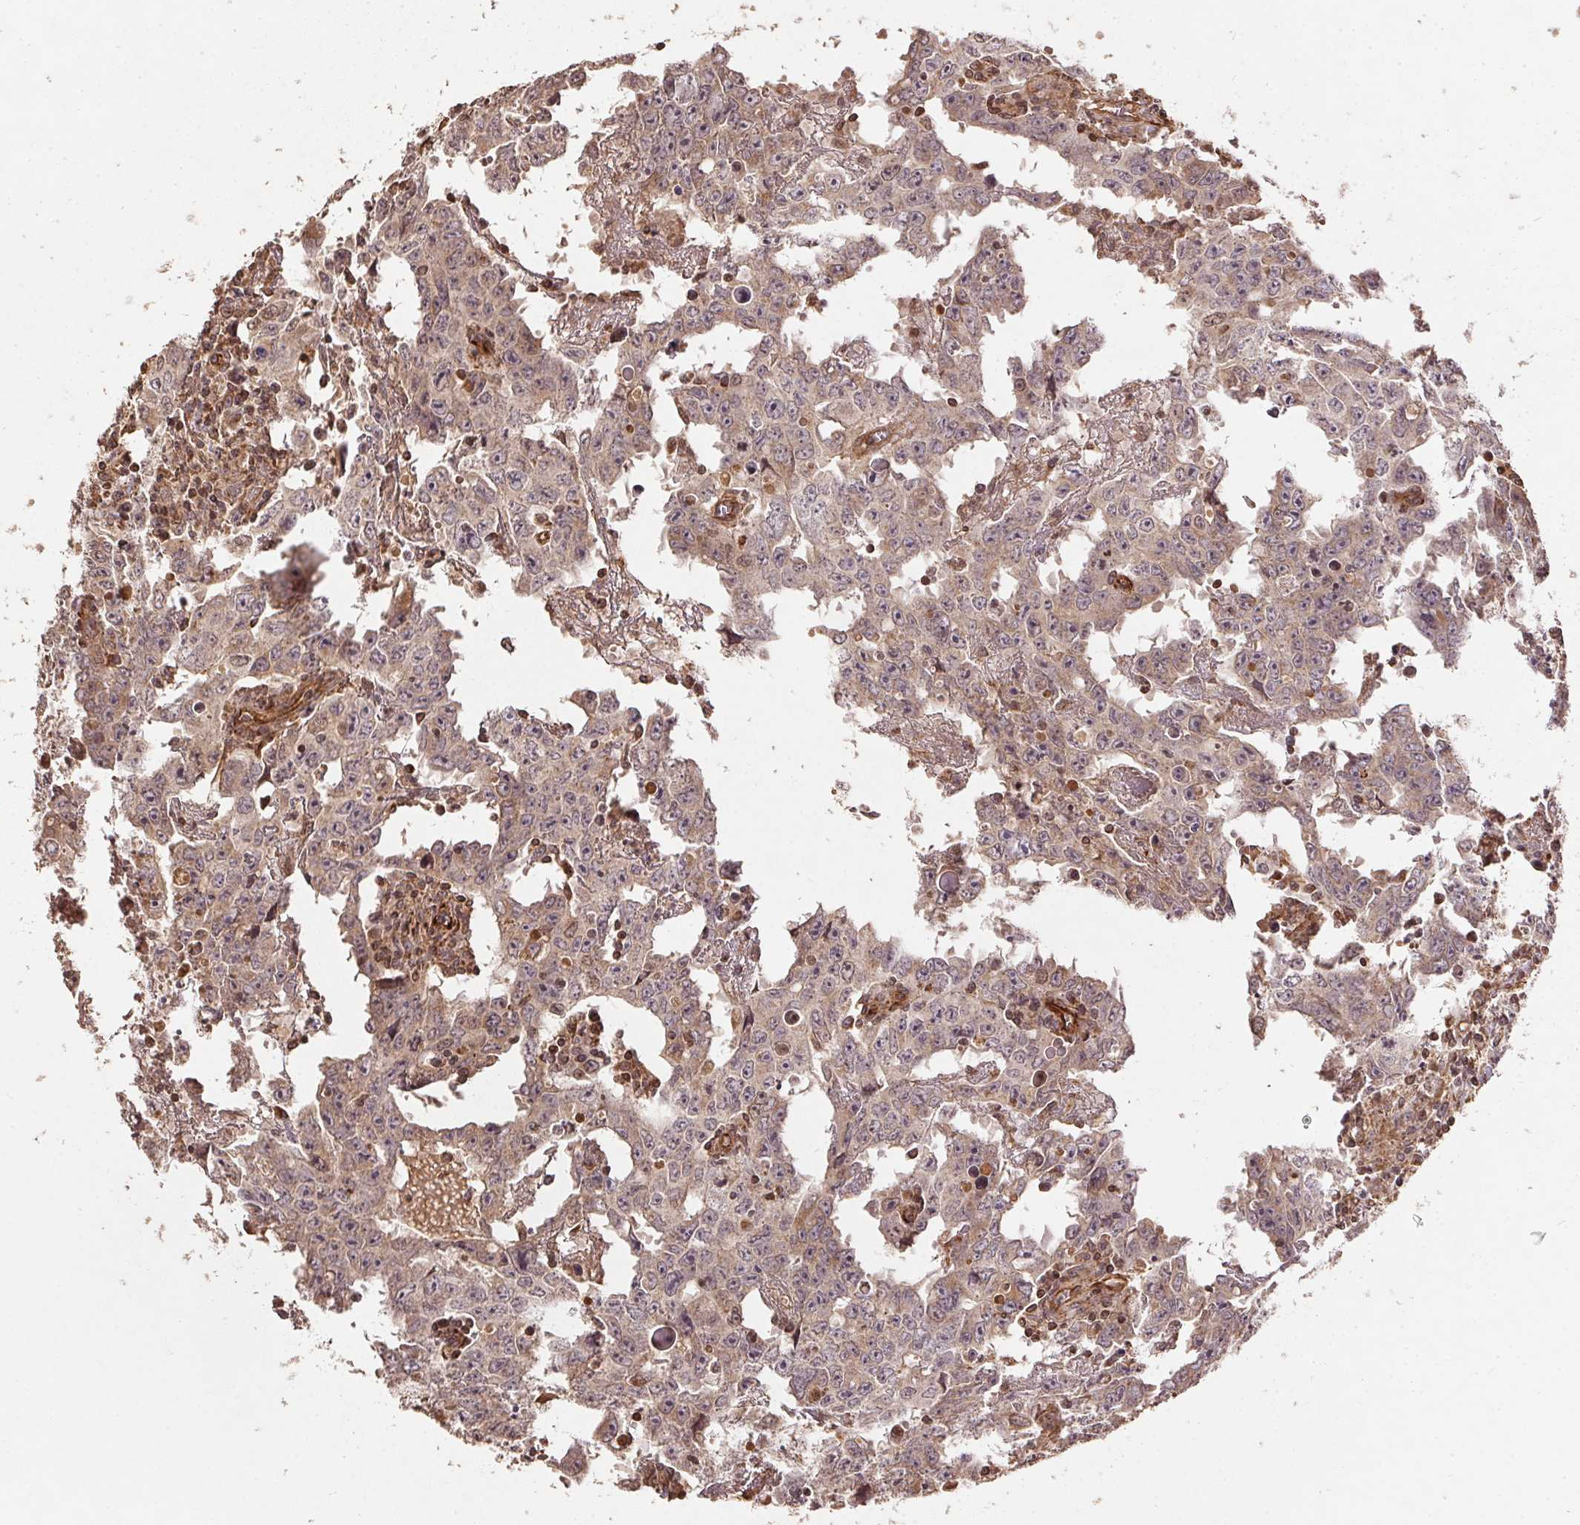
{"staining": {"intensity": "weak", "quantity": ">75%", "location": "cytoplasmic/membranous"}, "tissue": "testis cancer", "cell_type": "Tumor cells", "image_type": "cancer", "snomed": [{"axis": "morphology", "description": "Carcinoma, Embryonal, NOS"}, {"axis": "topography", "description": "Testis"}], "caption": "Tumor cells exhibit low levels of weak cytoplasmic/membranous staining in about >75% of cells in human testis cancer (embryonal carcinoma).", "gene": "SPRED2", "patient": {"sex": "male", "age": 22}}